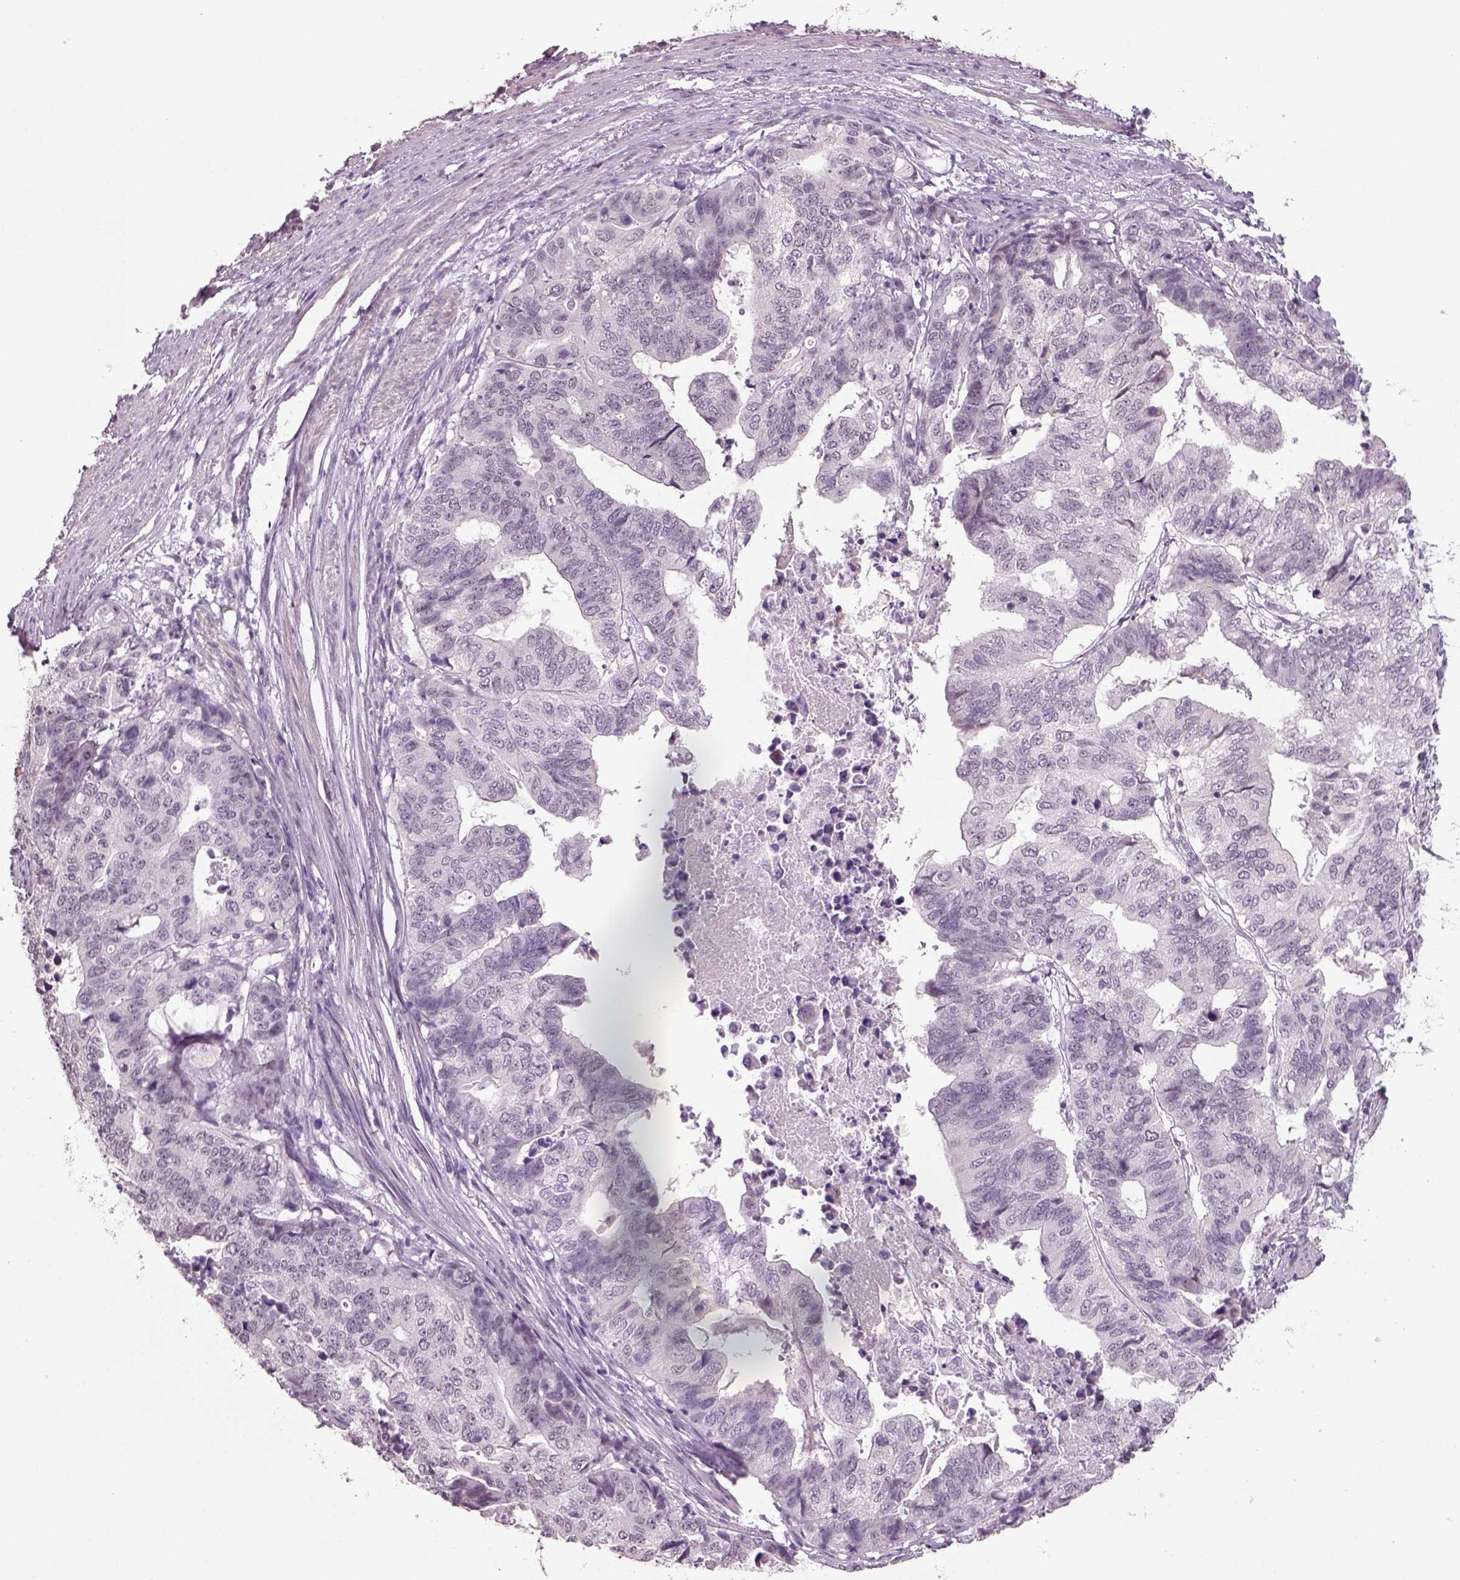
{"staining": {"intensity": "negative", "quantity": "none", "location": "none"}, "tissue": "stomach cancer", "cell_type": "Tumor cells", "image_type": "cancer", "snomed": [{"axis": "morphology", "description": "Adenocarcinoma, NOS"}, {"axis": "topography", "description": "Stomach, upper"}], "caption": "A histopathology image of stomach adenocarcinoma stained for a protein reveals no brown staining in tumor cells.", "gene": "NAT8", "patient": {"sex": "female", "age": 67}}